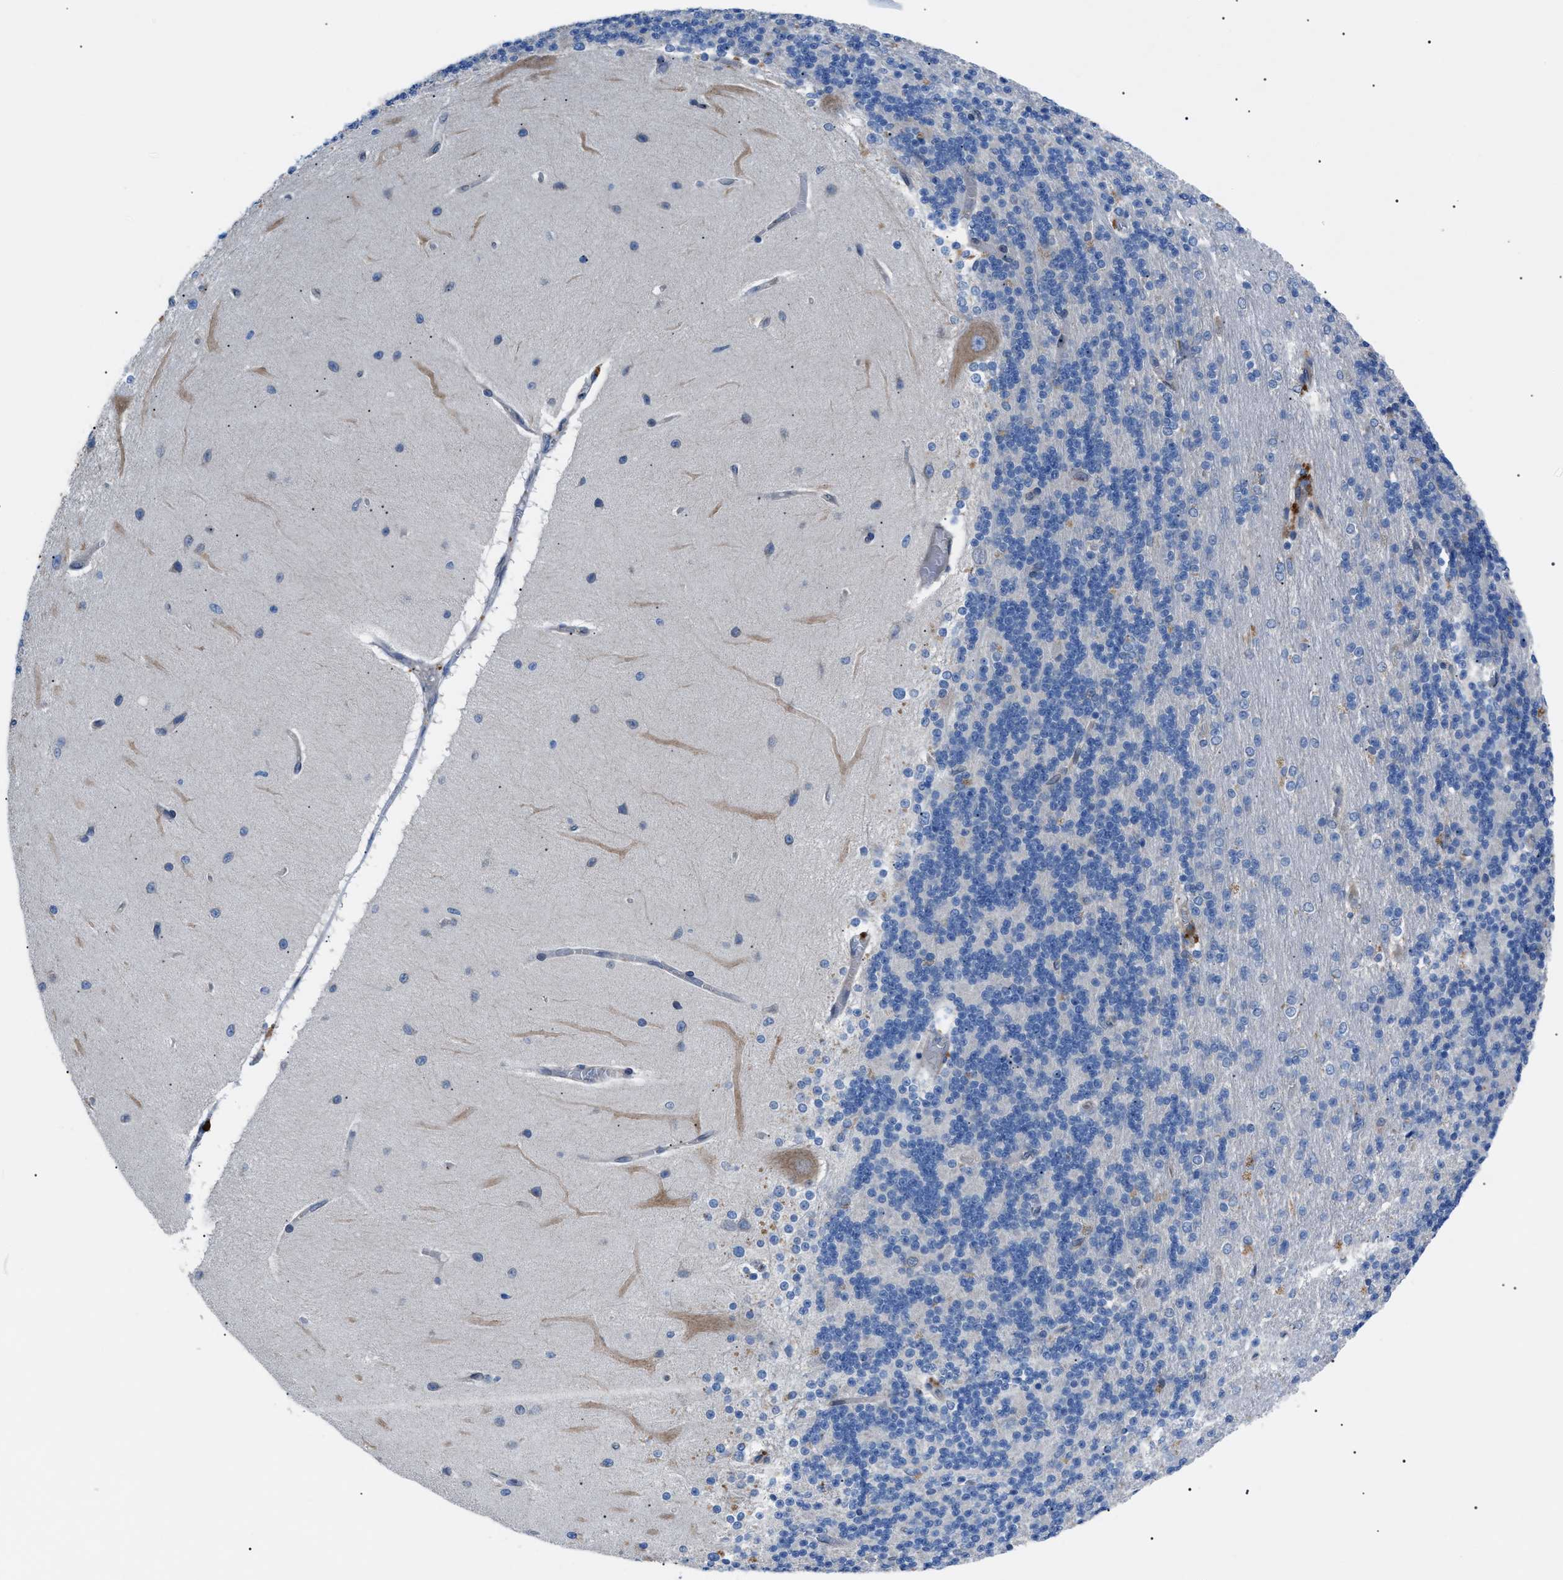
{"staining": {"intensity": "negative", "quantity": "none", "location": "none"}, "tissue": "cerebellum", "cell_type": "Cells in granular layer", "image_type": "normal", "snomed": [{"axis": "morphology", "description": "Normal tissue, NOS"}, {"axis": "topography", "description": "Cerebellum"}], "caption": "Immunohistochemistry (IHC) of benign cerebellum shows no staining in cells in granular layer.", "gene": "ZDHHC24", "patient": {"sex": "female", "age": 54}}